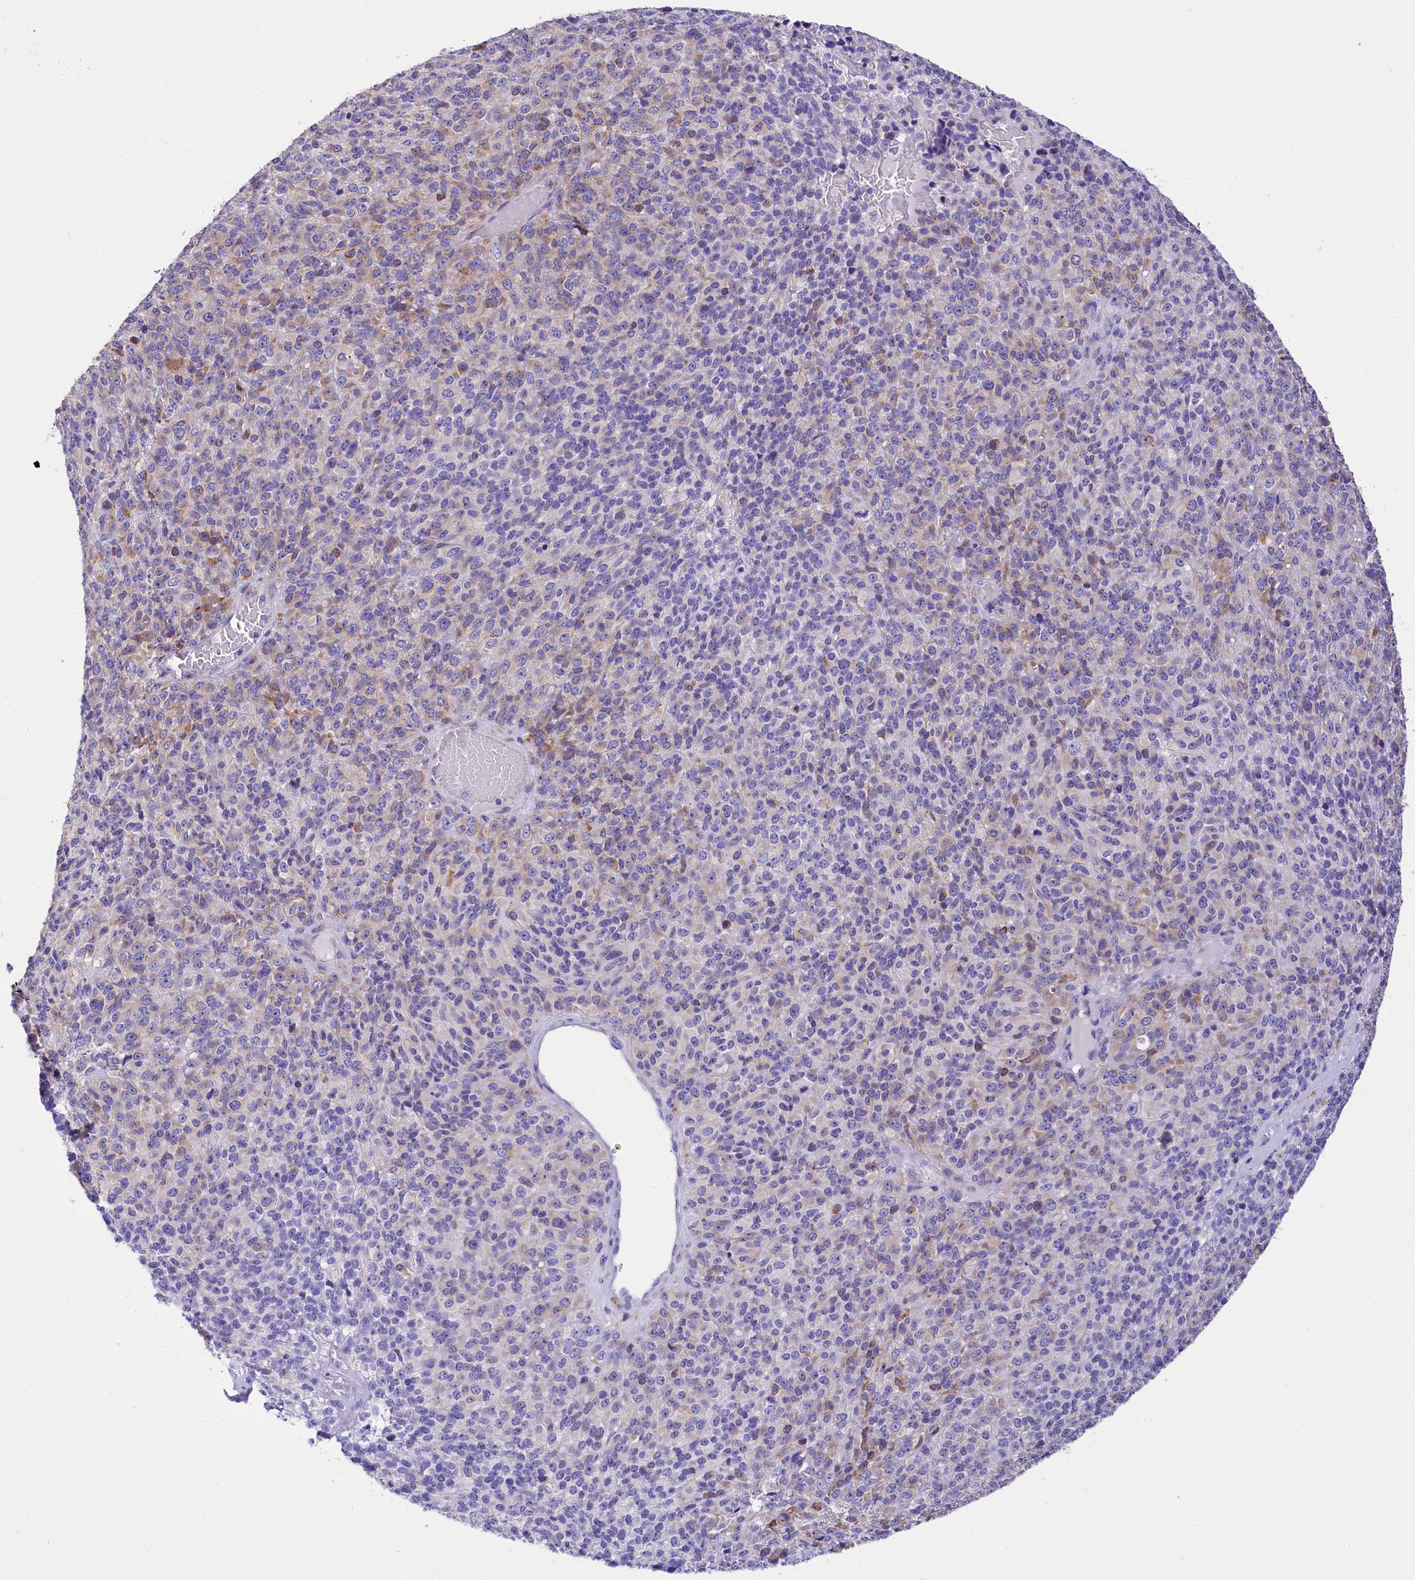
{"staining": {"intensity": "negative", "quantity": "none", "location": "none"}, "tissue": "melanoma", "cell_type": "Tumor cells", "image_type": "cancer", "snomed": [{"axis": "morphology", "description": "Malignant melanoma, Metastatic site"}, {"axis": "topography", "description": "Brain"}], "caption": "Malignant melanoma (metastatic site) stained for a protein using immunohistochemistry (IHC) demonstrates no staining tumor cells.", "gene": "A2ML1", "patient": {"sex": "female", "age": 56}}